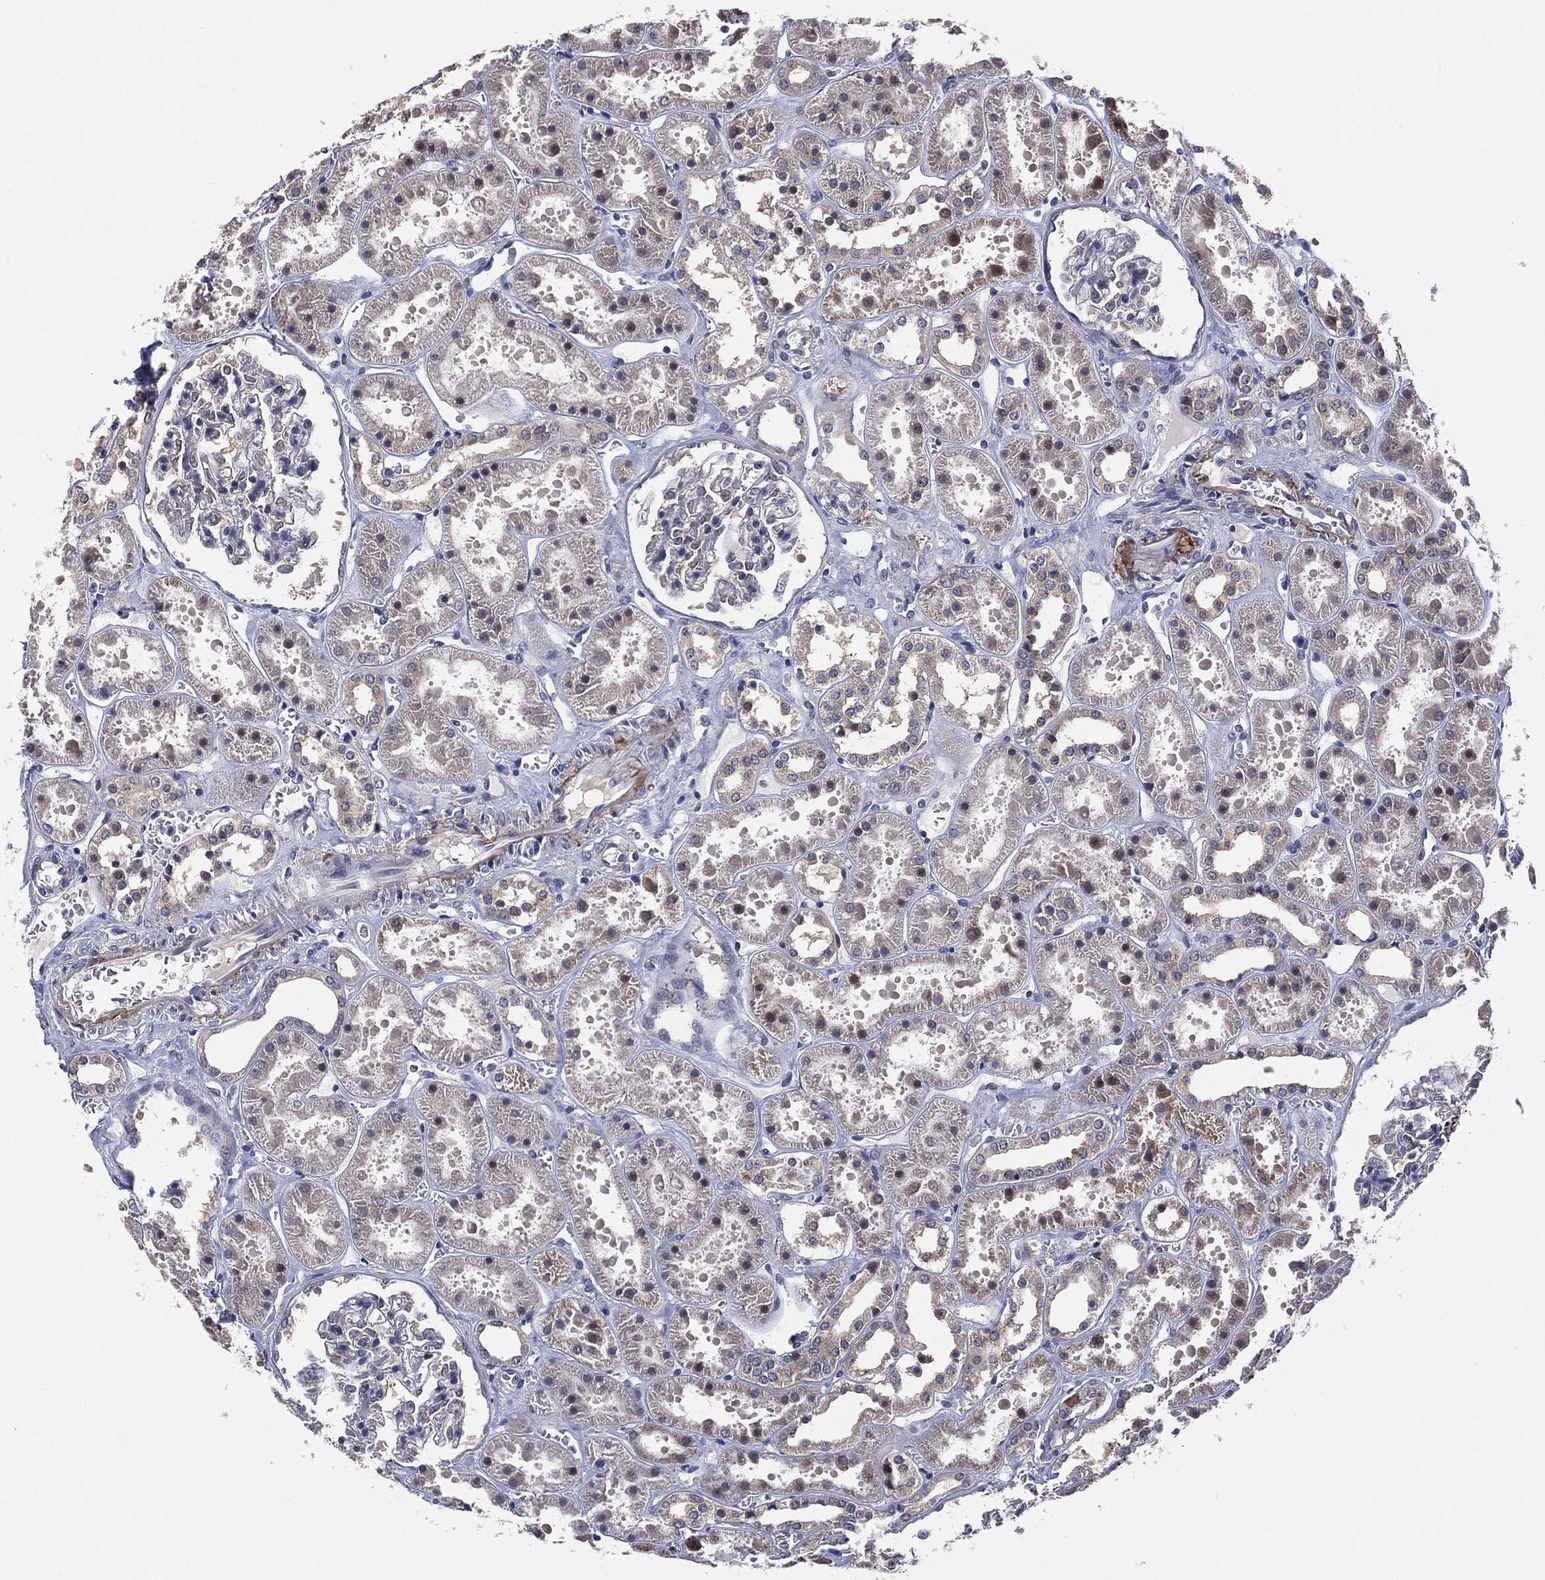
{"staining": {"intensity": "weak", "quantity": "<25%", "location": "cytoplasmic/membranous"}, "tissue": "kidney", "cell_type": "Cells in glomeruli", "image_type": "normal", "snomed": [{"axis": "morphology", "description": "Normal tissue, NOS"}, {"axis": "topography", "description": "Kidney"}], "caption": "Protein analysis of normal kidney reveals no significant staining in cells in glomeruli.", "gene": "SELENOO", "patient": {"sex": "female", "age": 41}}